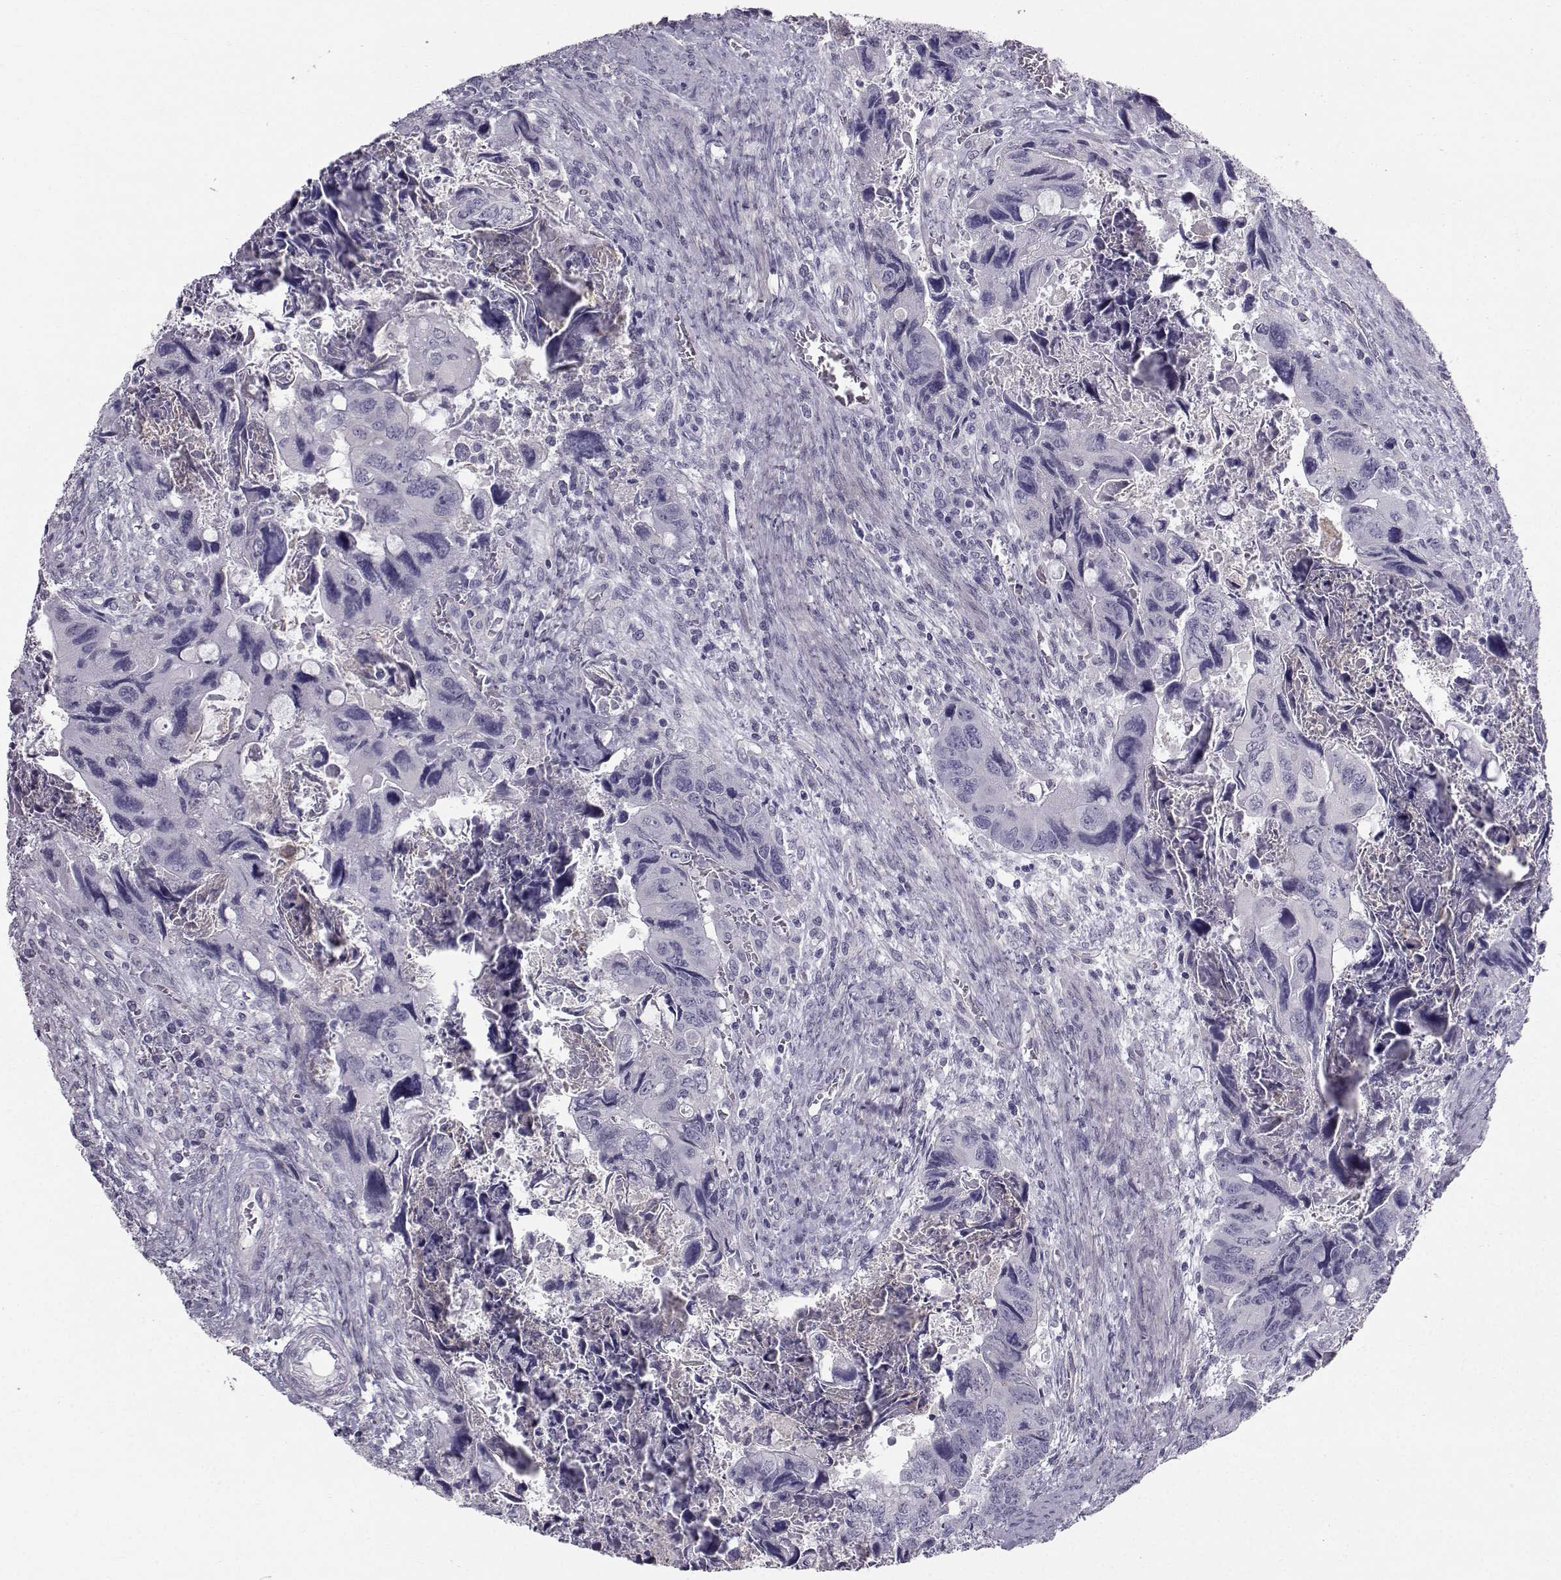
{"staining": {"intensity": "negative", "quantity": "none", "location": "none"}, "tissue": "colorectal cancer", "cell_type": "Tumor cells", "image_type": "cancer", "snomed": [{"axis": "morphology", "description": "Adenocarcinoma, NOS"}, {"axis": "topography", "description": "Rectum"}], "caption": "Colorectal cancer (adenocarcinoma) was stained to show a protein in brown. There is no significant positivity in tumor cells.", "gene": "SPDYE4", "patient": {"sex": "male", "age": 62}}